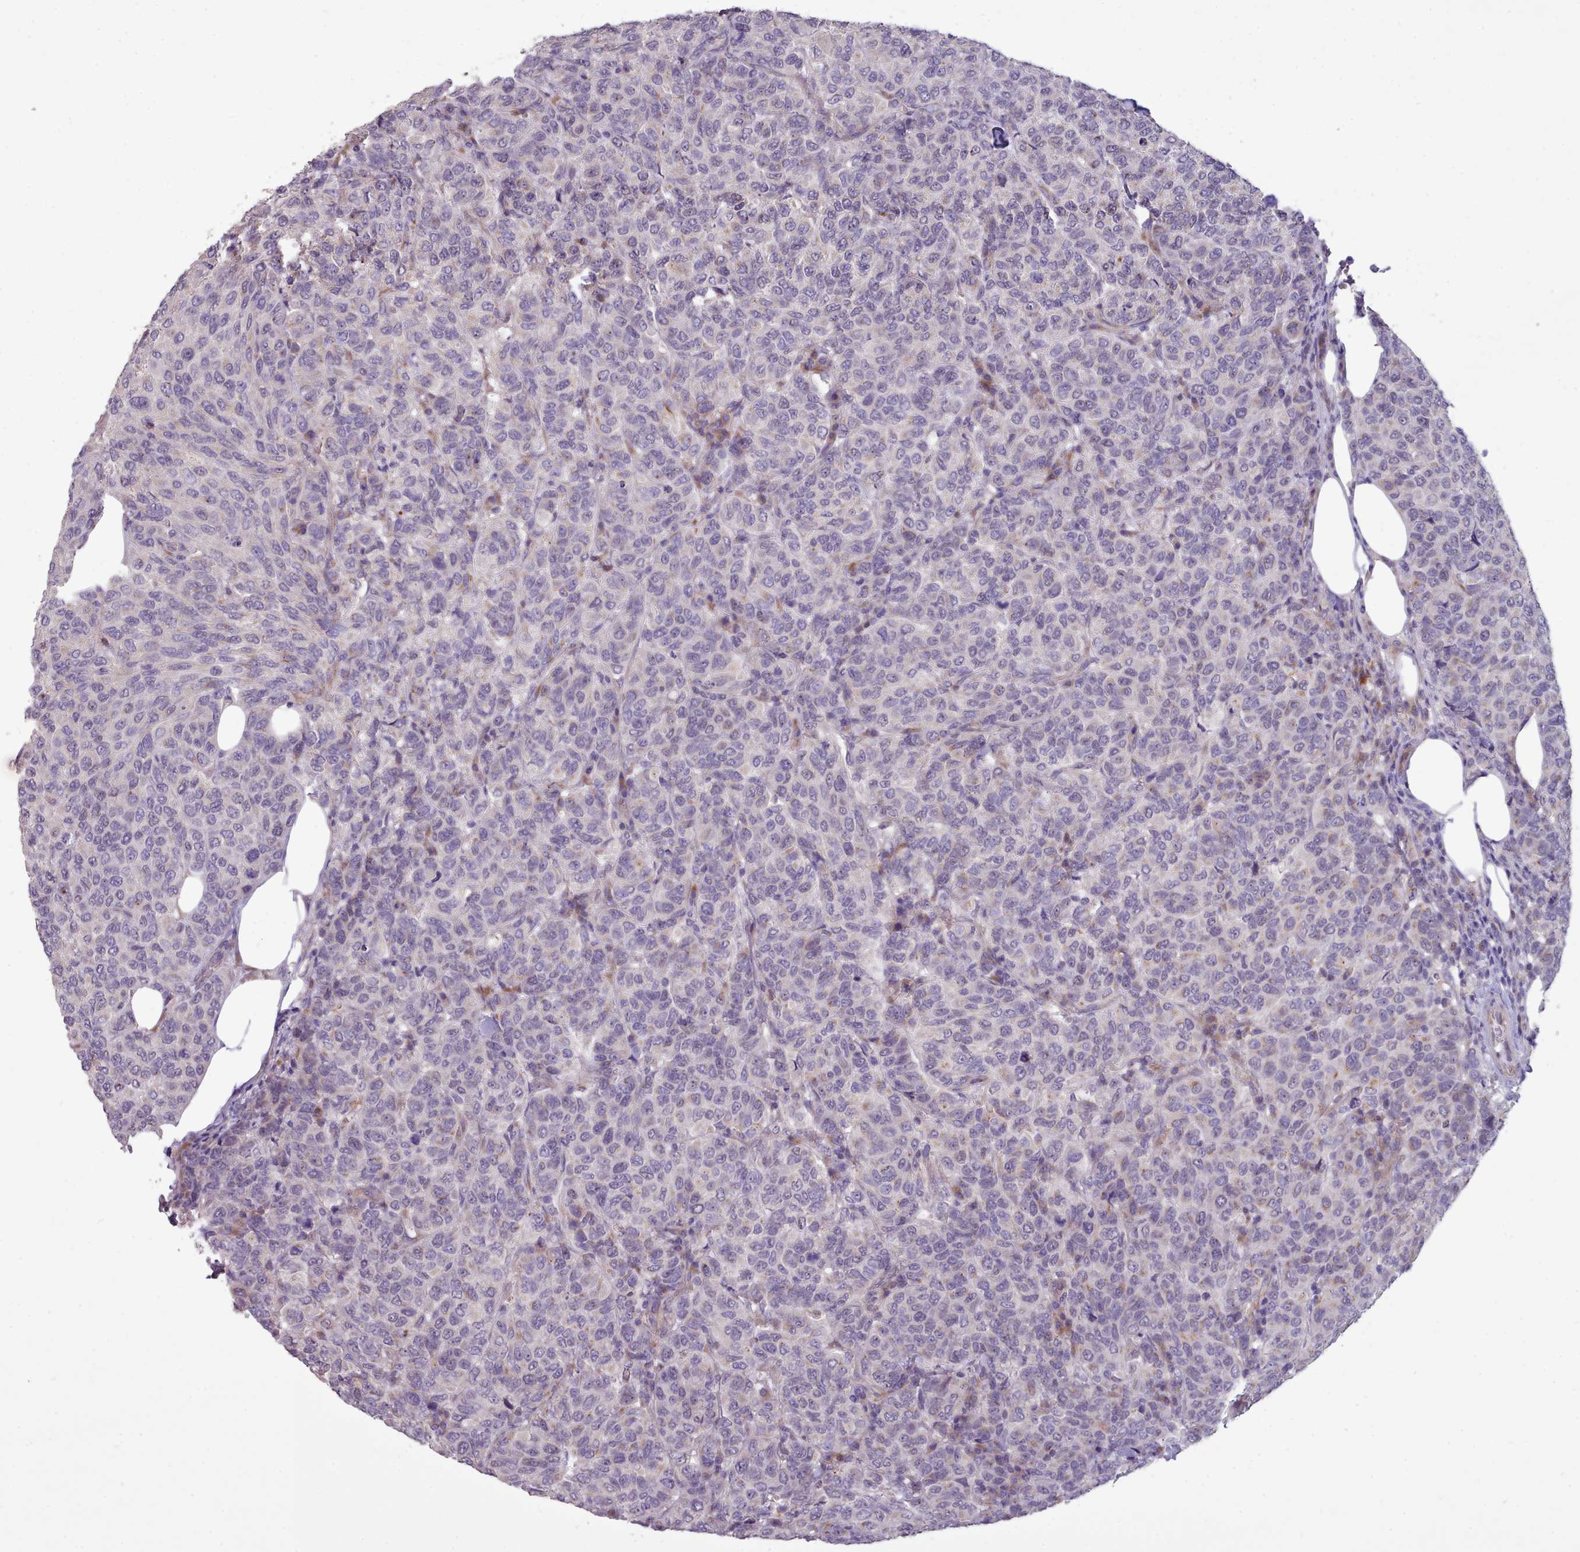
{"staining": {"intensity": "negative", "quantity": "none", "location": "none"}, "tissue": "breast cancer", "cell_type": "Tumor cells", "image_type": "cancer", "snomed": [{"axis": "morphology", "description": "Duct carcinoma"}, {"axis": "topography", "description": "Breast"}], "caption": "Immunohistochemistry histopathology image of neoplastic tissue: invasive ductal carcinoma (breast) stained with DAB exhibits no significant protein staining in tumor cells.", "gene": "DPF1", "patient": {"sex": "female", "age": 55}}